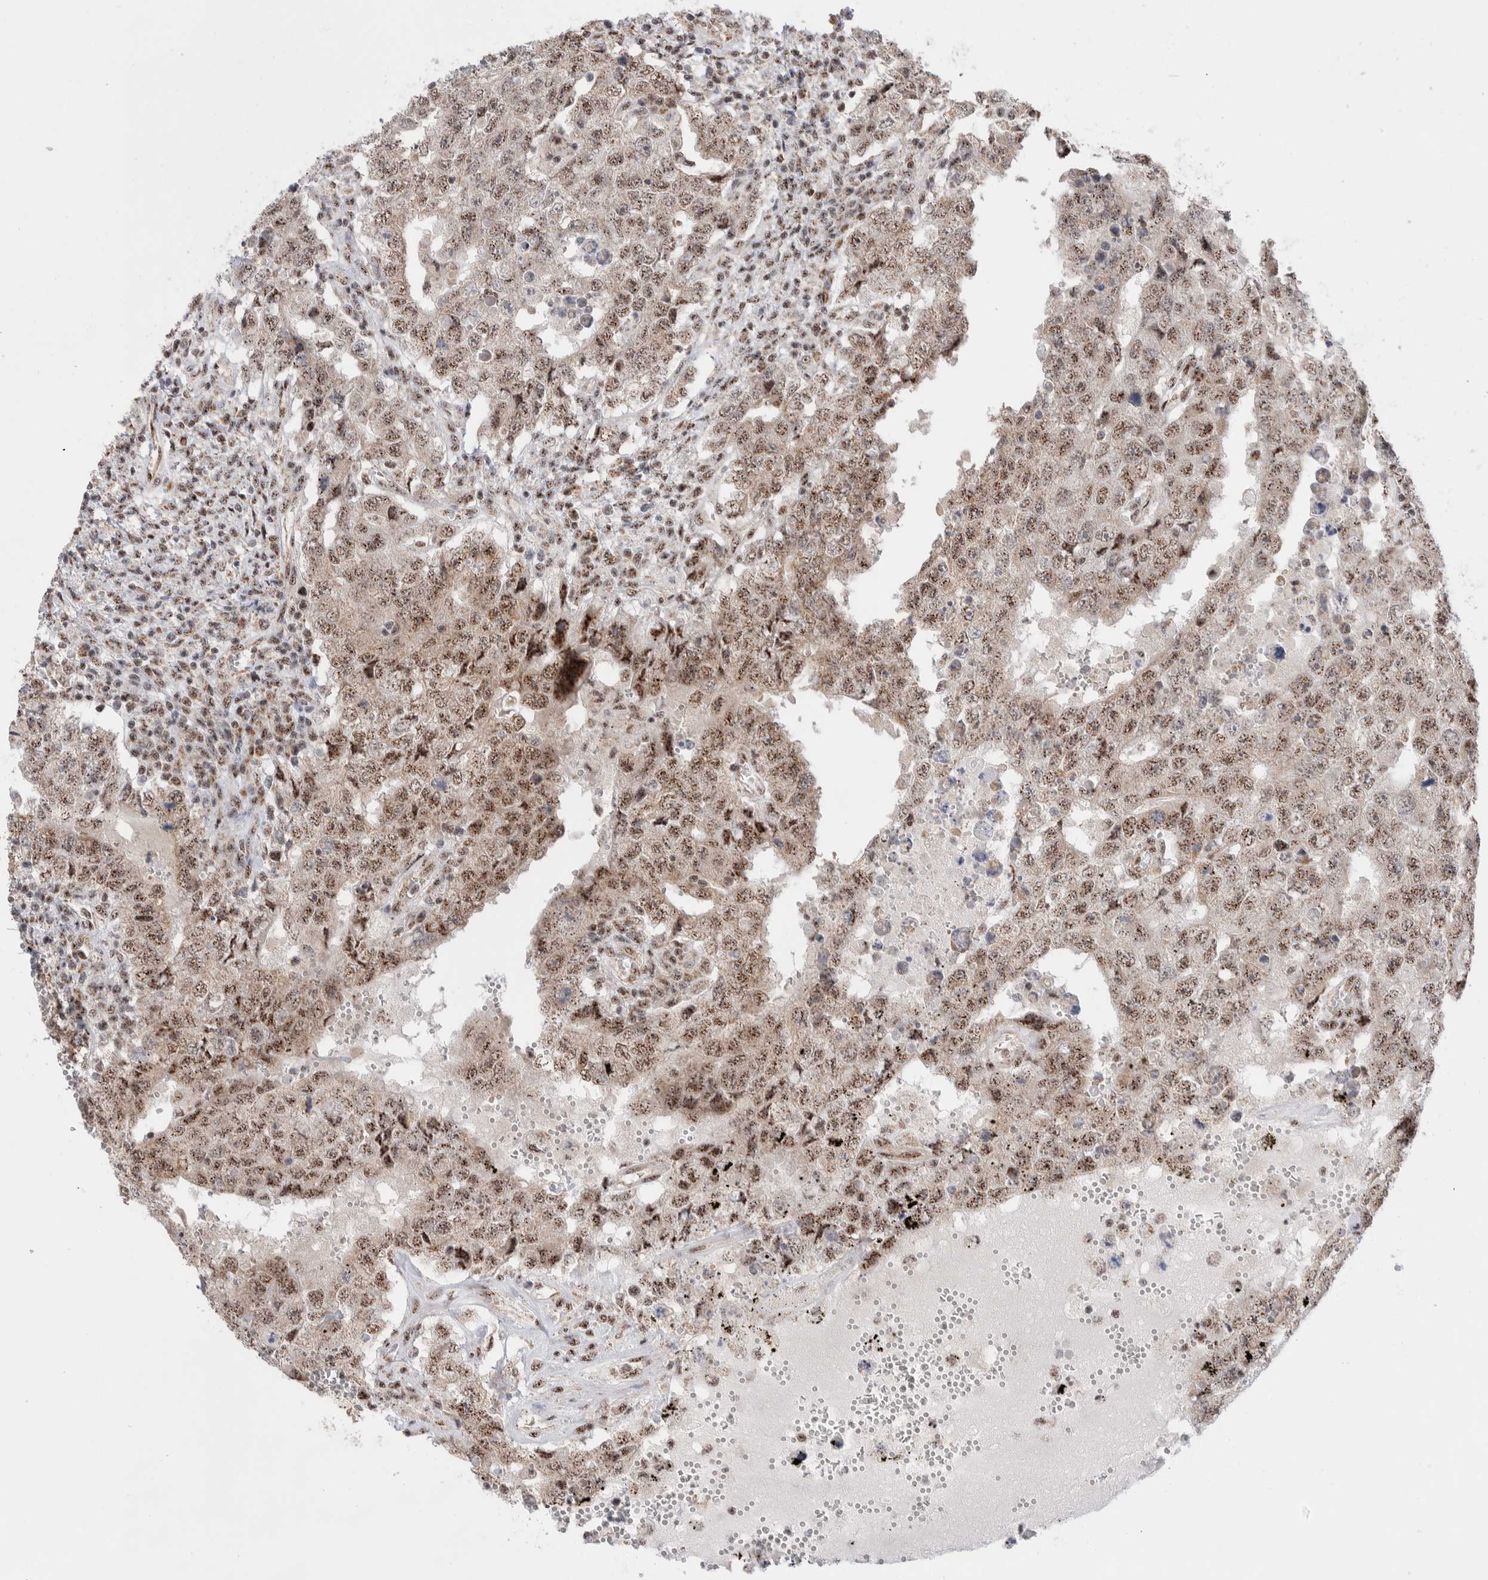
{"staining": {"intensity": "moderate", "quantity": ">75%", "location": "nuclear"}, "tissue": "testis cancer", "cell_type": "Tumor cells", "image_type": "cancer", "snomed": [{"axis": "morphology", "description": "Carcinoma, Embryonal, NOS"}, {"axis": "topography", "description": "Testis"}], "caption": "Brown immunohistochemical staining in human testis cancer reveals moderate nuclear staining in approximately >75% of tumor cells.", "gene": "ZNF695", "patient": {"sex": "male", "age": 26}}